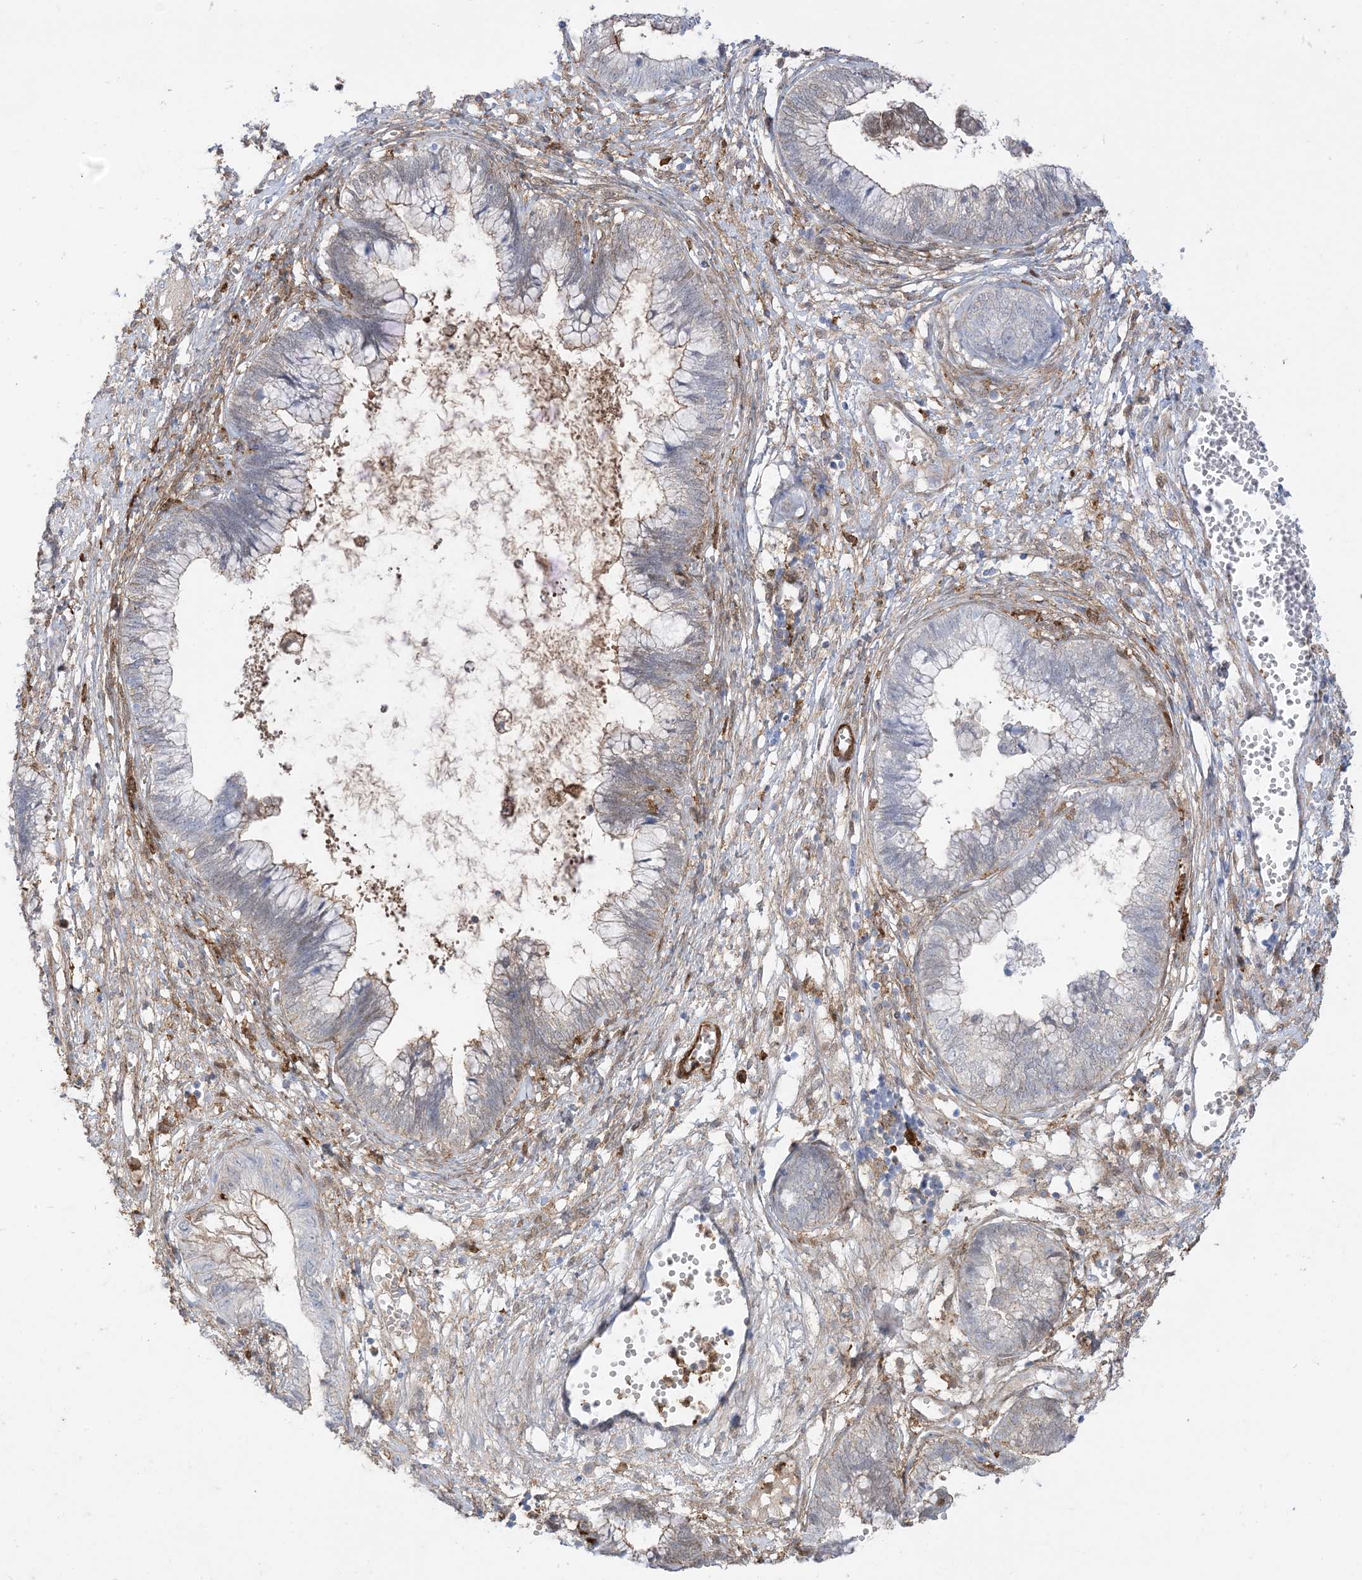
{"staining": {"intensity": "weak", "quantity": "<25%", "location": "cytoplasmic/membranous"}, "tissue": "cervical cancer", "cell_type": "Tumor cells", "image_type": "cancer", "snomed": [{"axis": "morphology", "description": "Adenocarcinoma, NOS"}, {"axis": "topography", "description": "Cervix"}], "caption": "IHC histopathology image of adenocarcinoma (cervical) stained for a protein (brown), which displays no expression in tumor cells.", "gene": "GSN", "patient": {"sex": "female", "age": 44}}